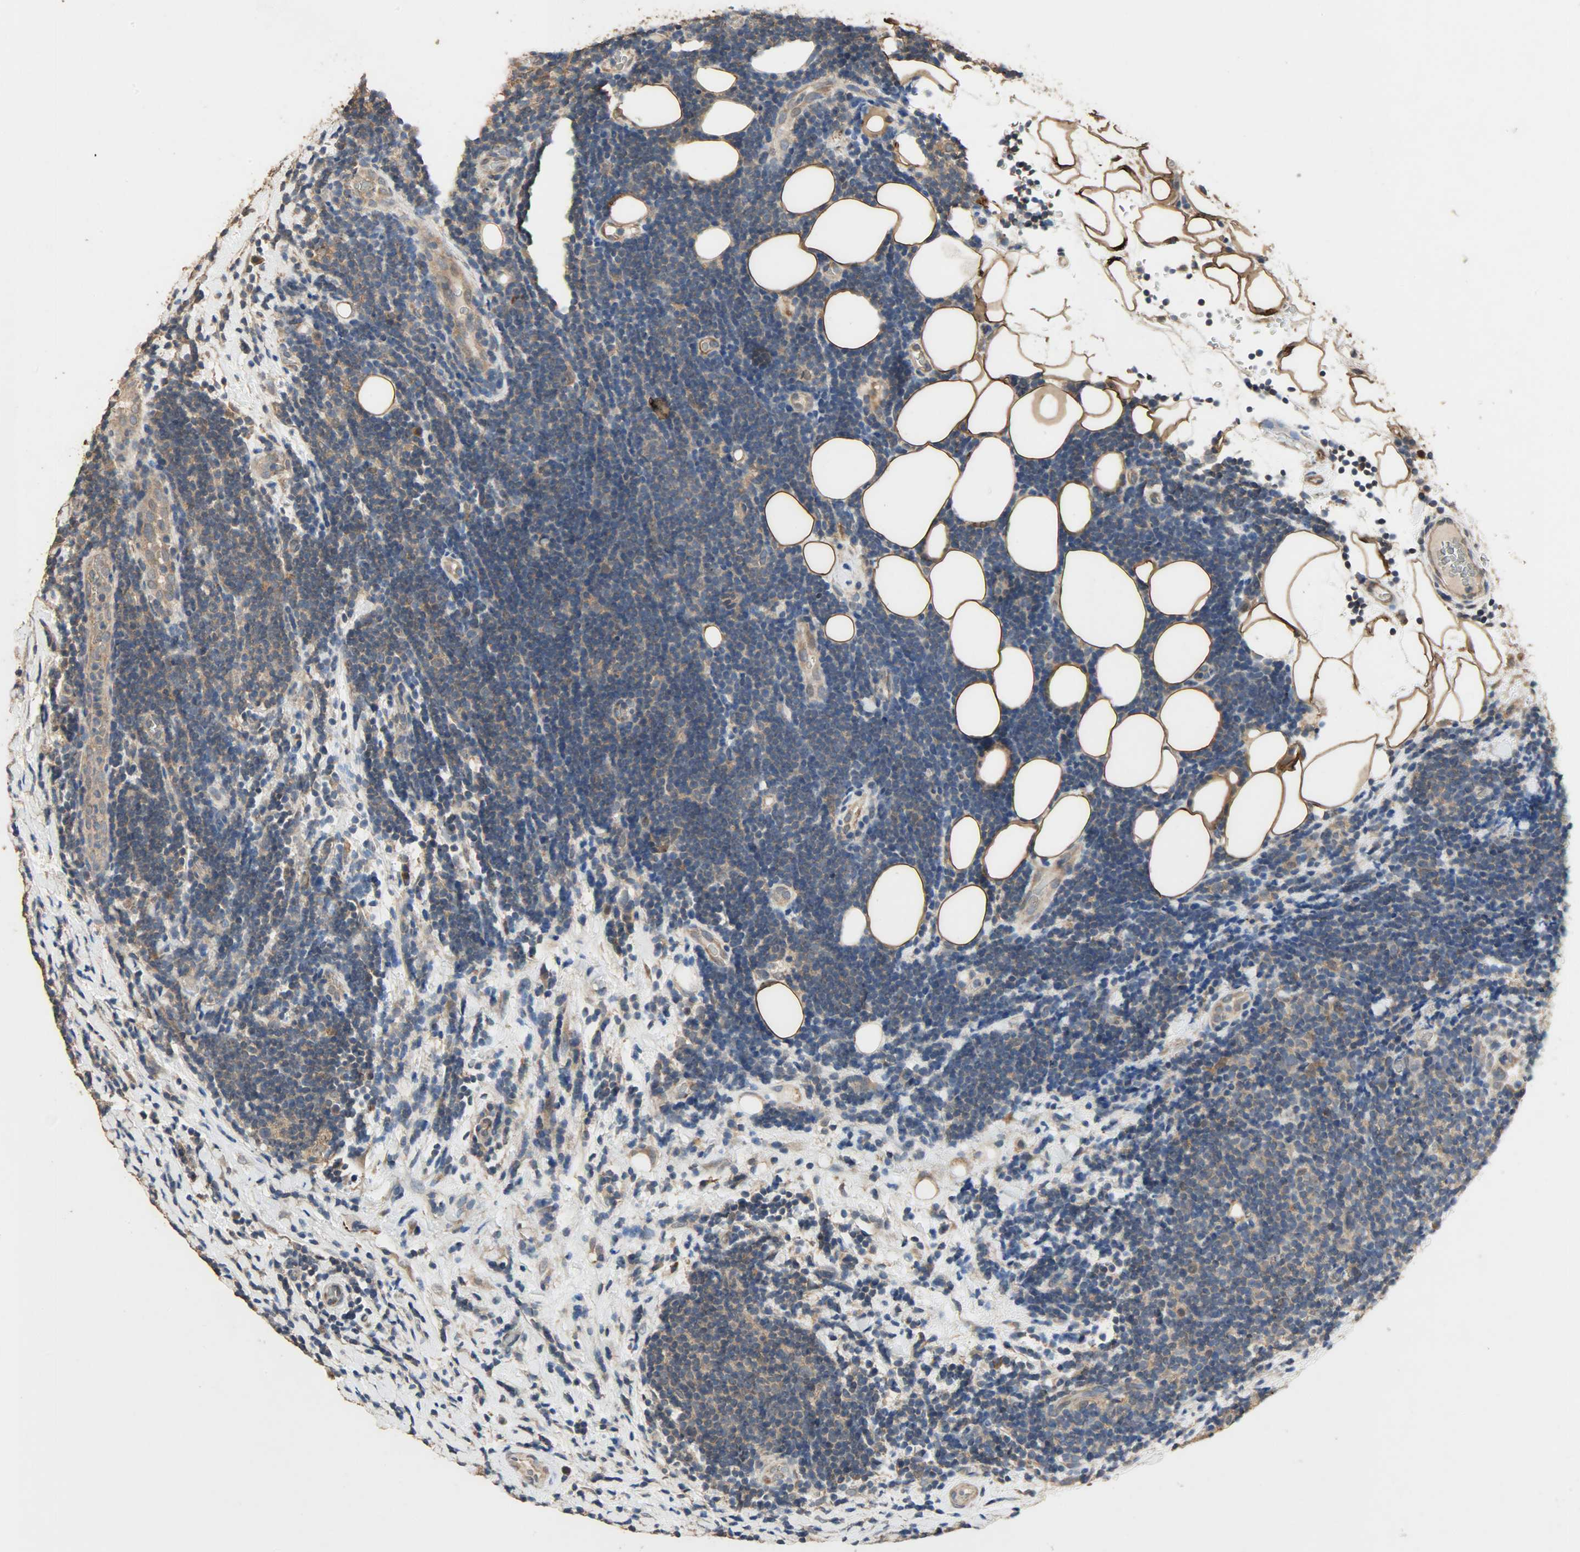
{"staining": {"intensity": "moderate", "quantity": ">75%", "location": "cytoplasmic/membranous"}, "tissue": "lymphoma", "cell_type": "Tumor cells", "image_type": "cancer", "snomed": [{"axis": "morphology", "description": "Malignant lymphoma, non-Hodgkin's type, Low grade"}, {"axis": "topography", "description": "Lymph node"}], "caption": "Lymphoma was stained to show a protein in brown. There is medium levels of moderate cytoplasmic/membranous staining in about >75% of tumor cells.", "gene": "CDKN2C", "patient": {"sex": "male", "age": 83}}